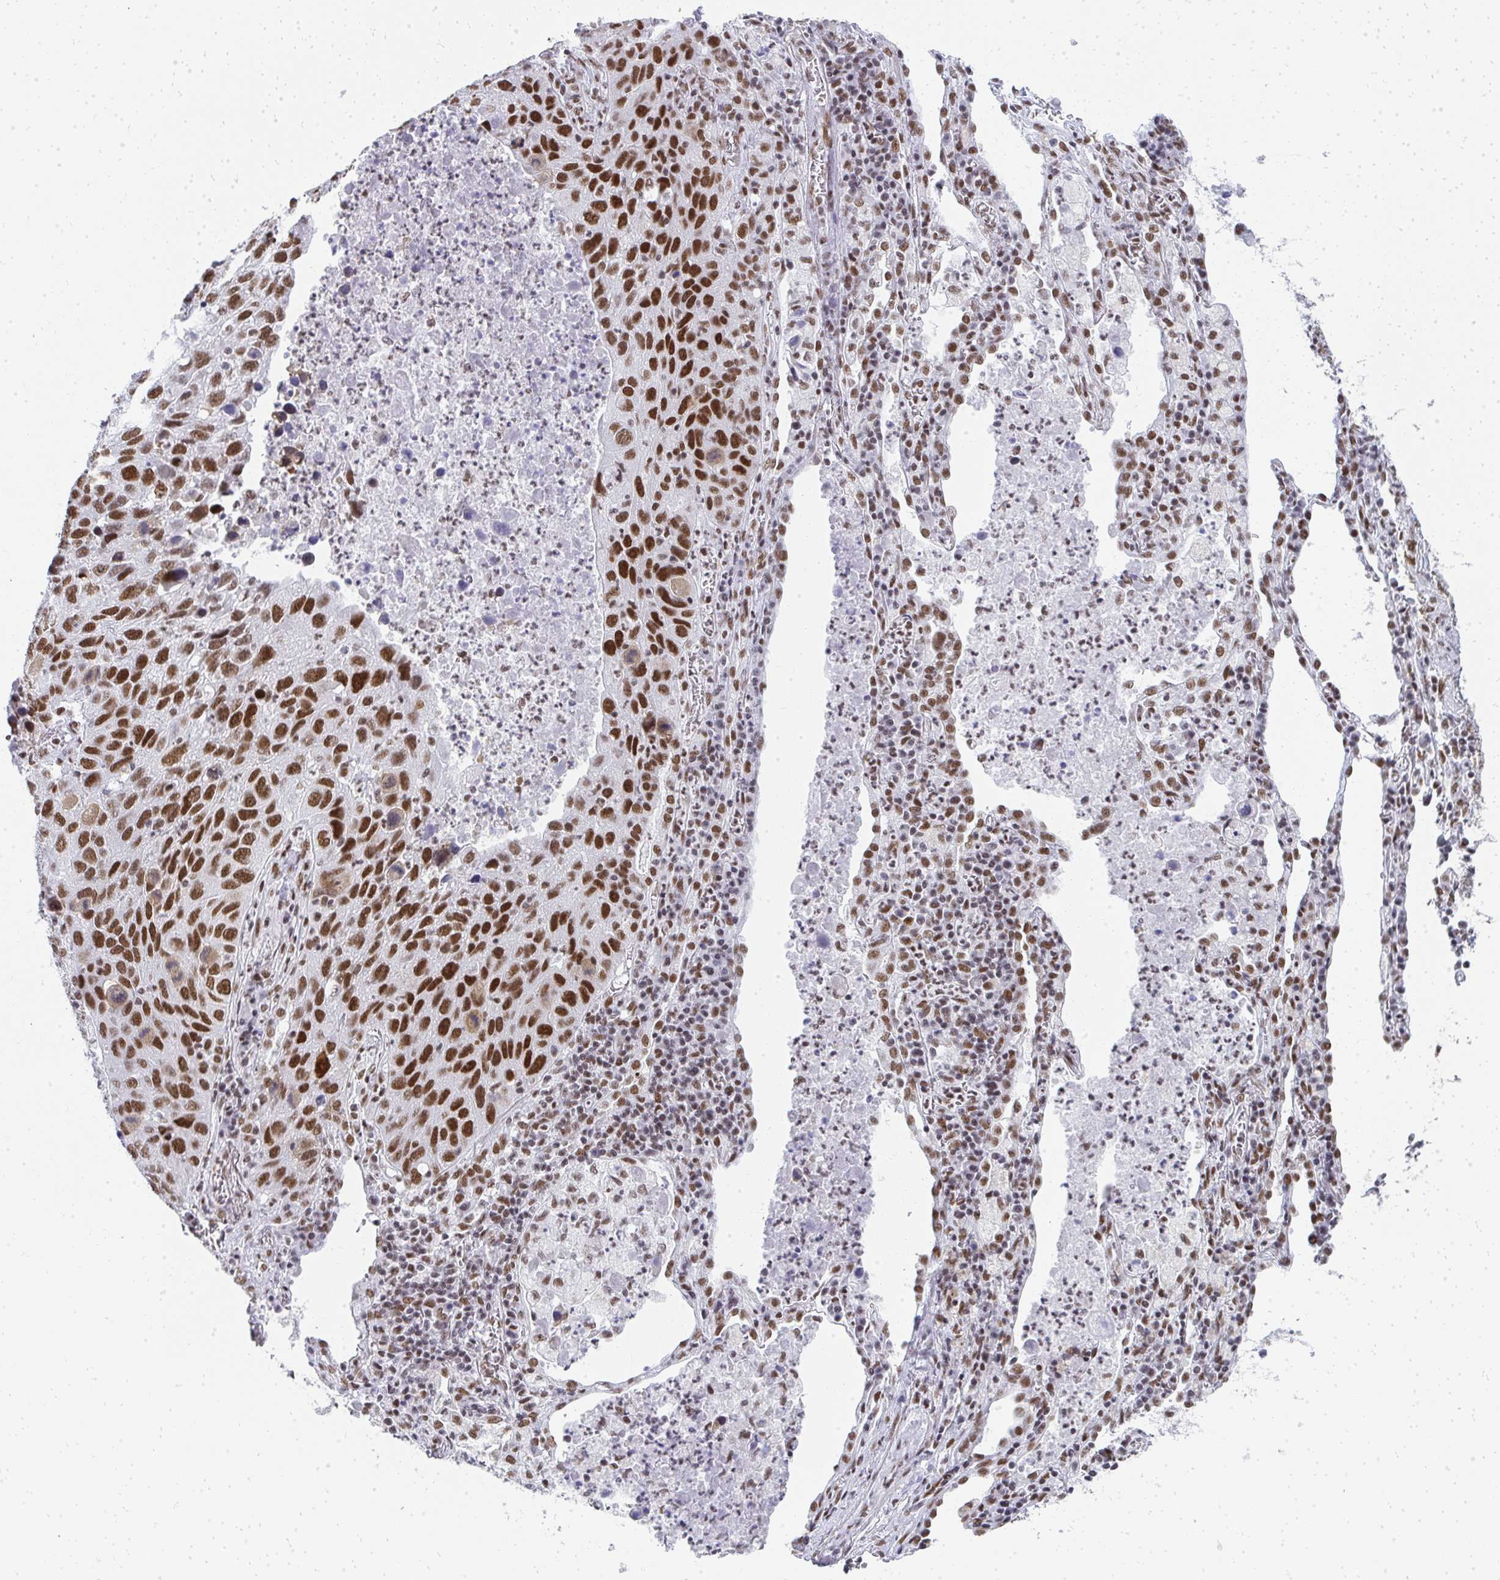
{"staining": {"intensity": "strong", "quantity": ">75%", "location": "nuclear"}, "tissue": "lung cancer", "cell_type": "Tumor cells", "image_type": "cancer", "snomed": [{"axis": "morphology", "description": "Squamous cell carcinoma, NOS"}, {"axis": "topography", "description": "Lung"}], "caption": "There is high levels of strong nuclear positivity in tumor cells of squamous cell carcinoma (lung), as demonstrated by immunohistochemical staining (brown color).", "gene": "CREBBP", "patient": {"sex": "female", "age": 61}}